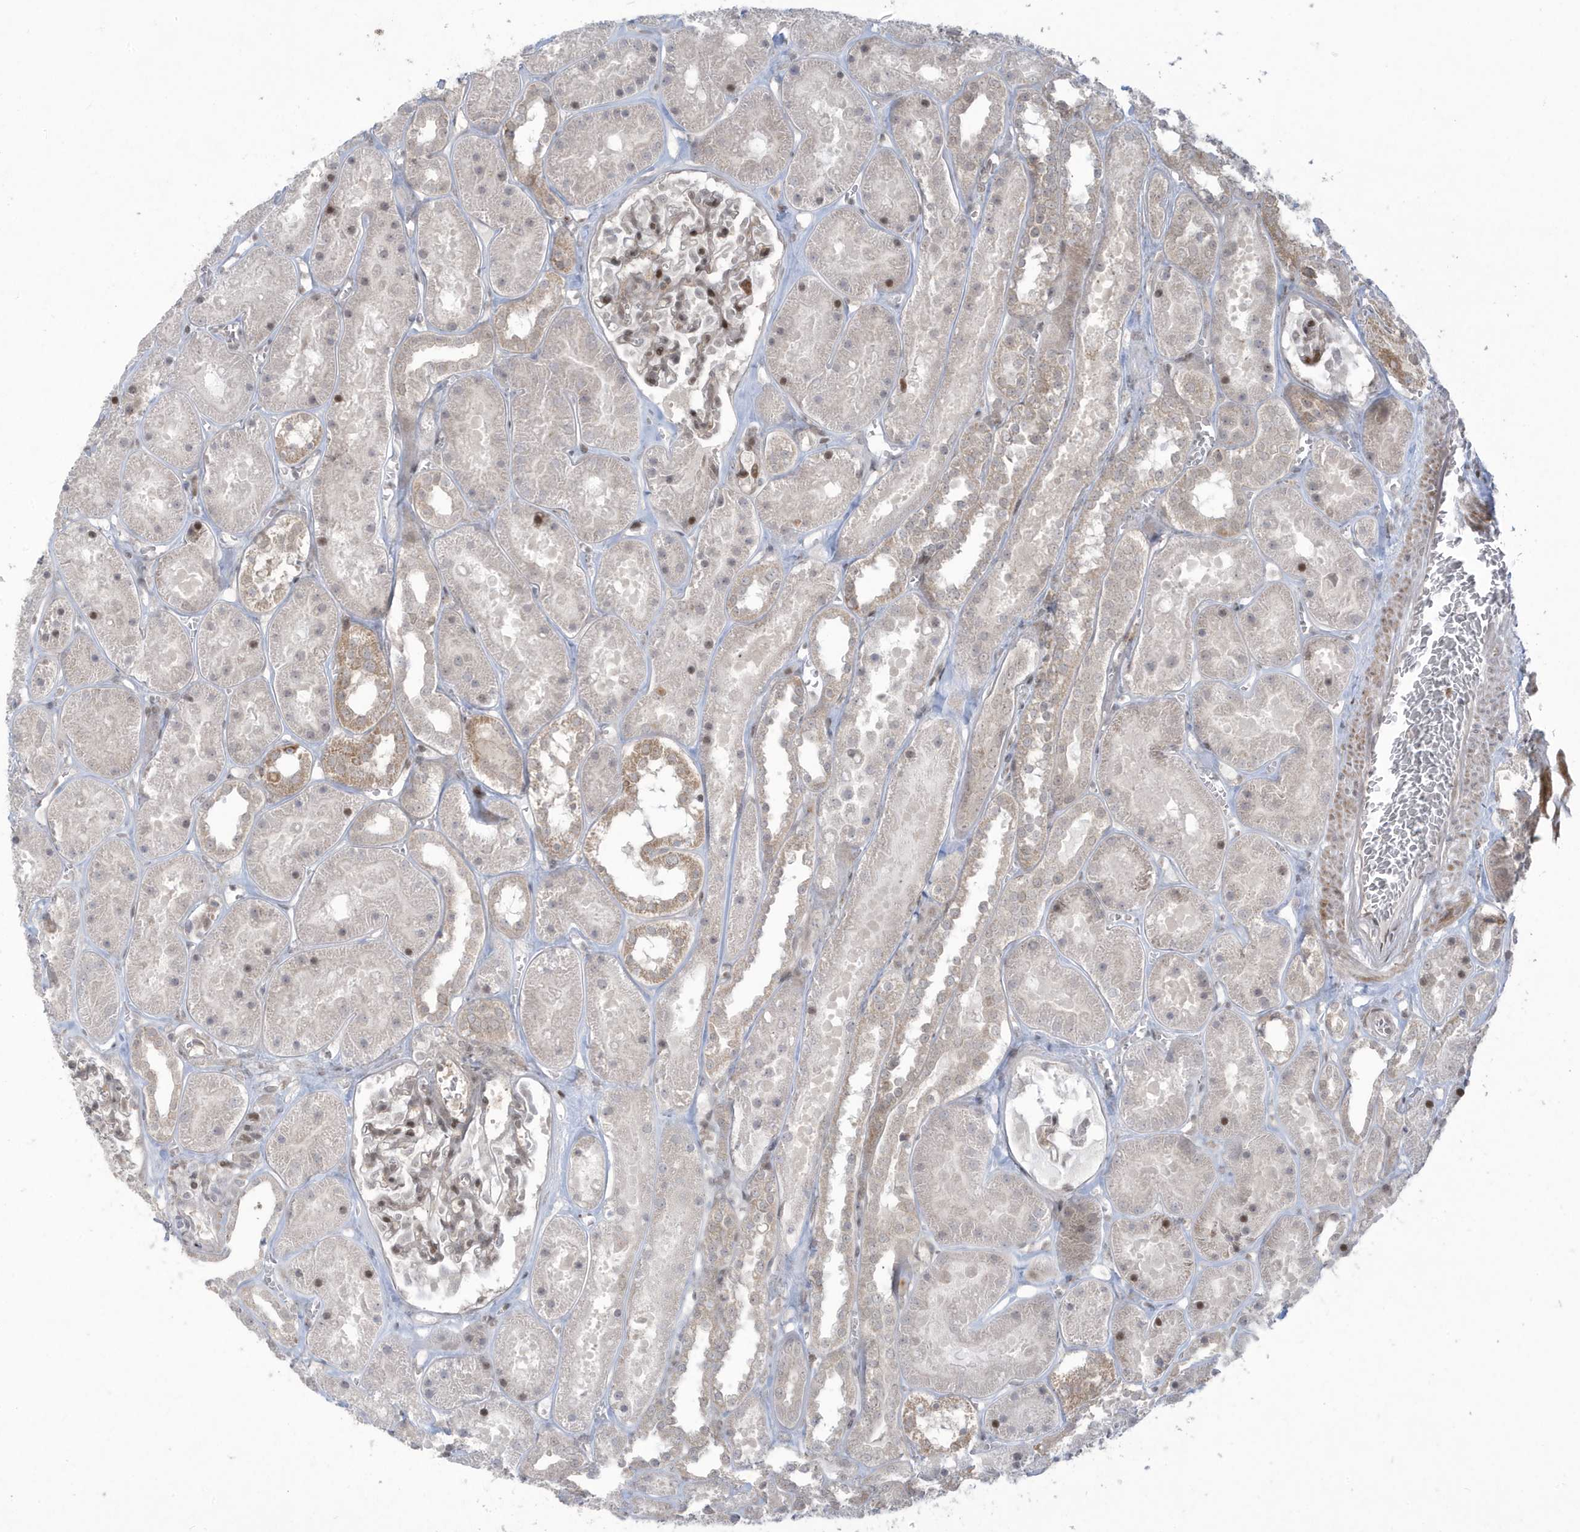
{"staining": {"intensity": "moderate", "quantity": "25%-75%", "location": "nuclear"}, "tissue": "kidney", "cell_type": "Cells in glomeruli", "image_type": "normal", "snomed": [{"axis": "morphology", "description": "Normal tissue, NOS"}, {"axis": "topography", "description": "Kidney"}], "caption": "Cells in glomeruli demonstrate moderate nuclear positivity in approximately 25%-75% of cells in unremarkable kidney.", "gene": "C1orf52", "patient": {"sex": "female", "age": 41}}